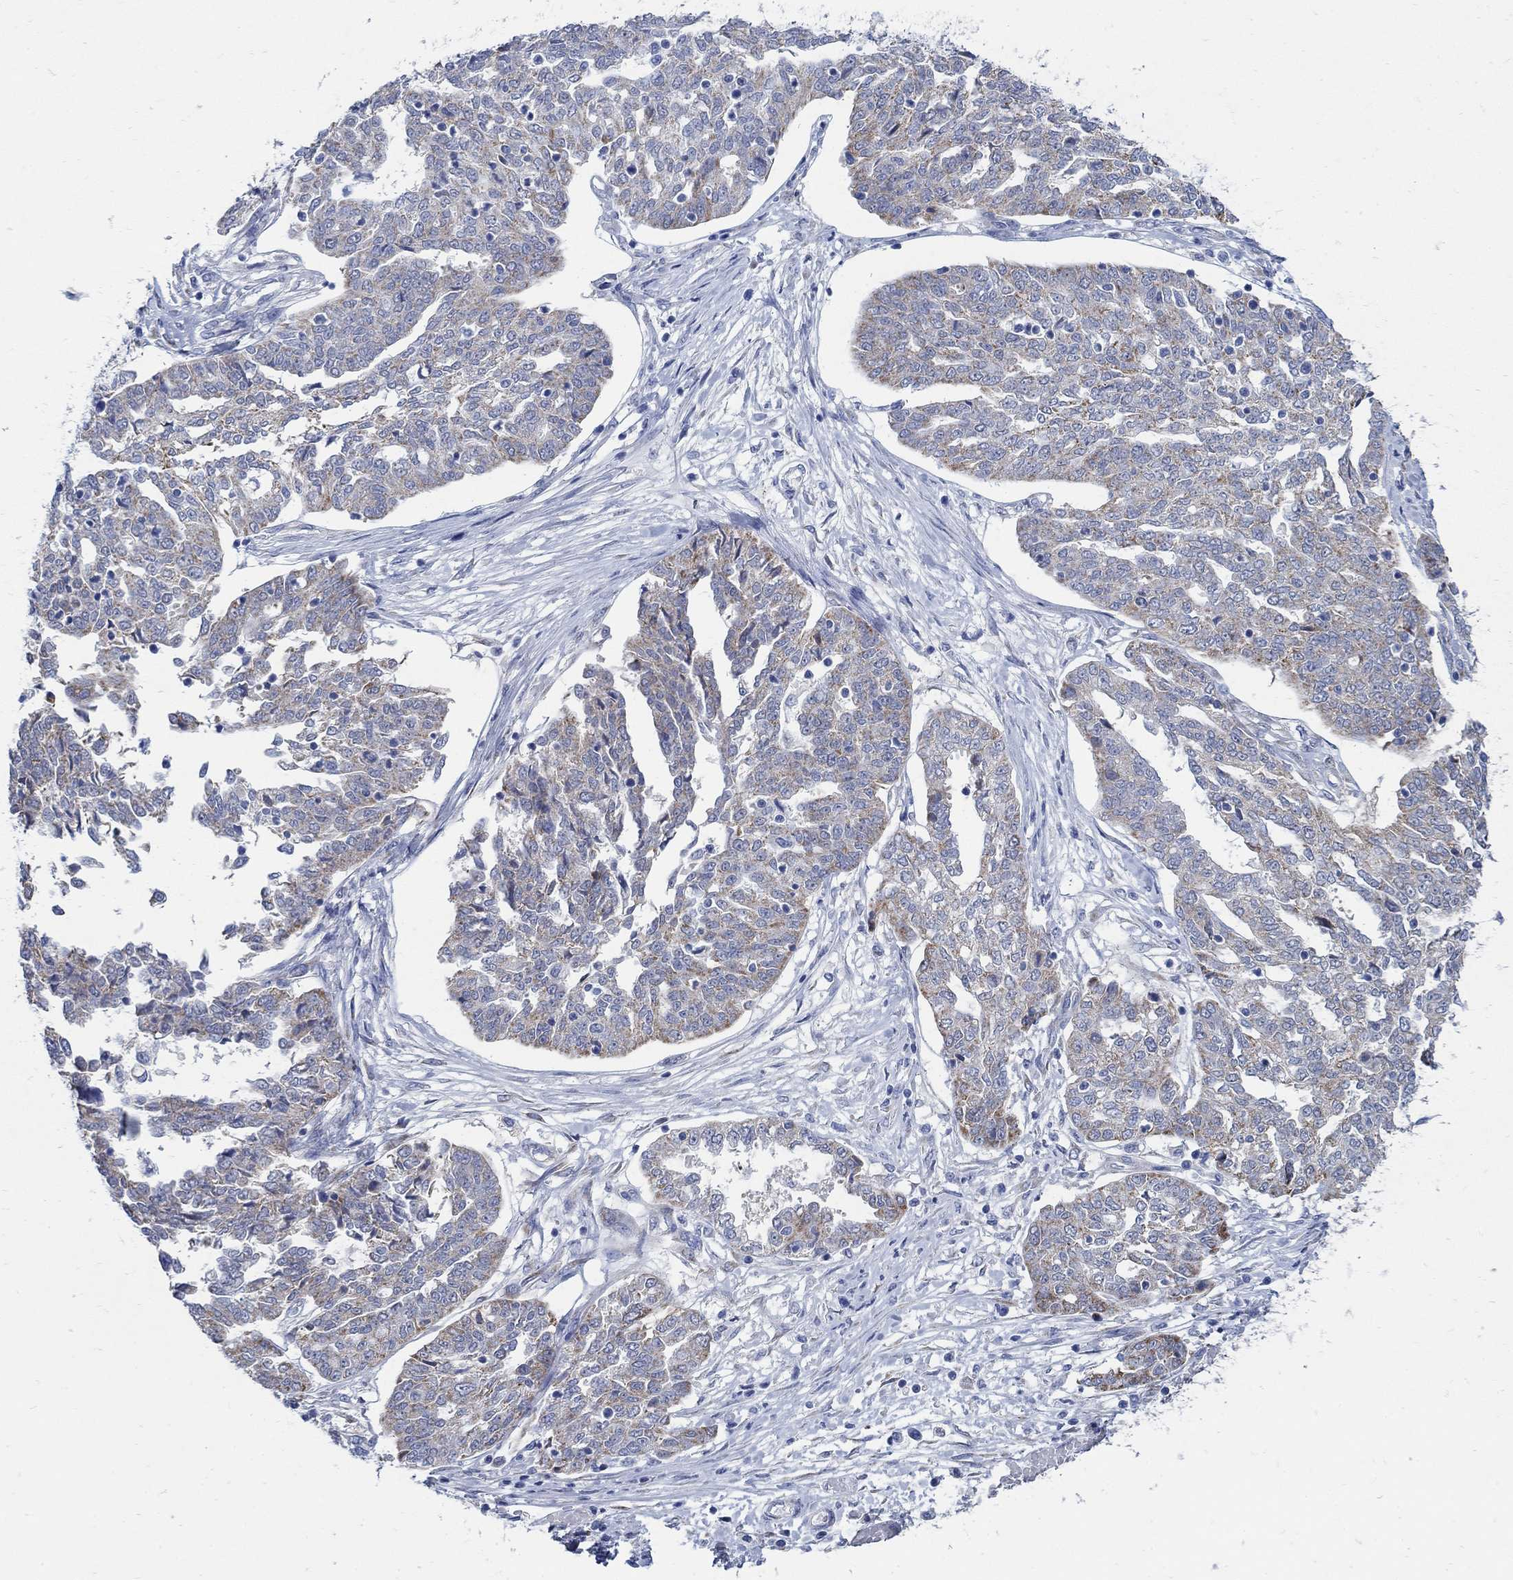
{"staining": {"intensity": "moderate", "quantity": "<25%", "location": "cytoplasmic/membranous"}, "tissue": "ovarian cancer", "cell_type": "Tumor cells", "image_type": "cancer", "snomed": [{"axis": "morphology", "description": "Cystadenocarcinoma, serous, NOS"}, {"axis": "topography", "description": "Ovary"}], "caption": "Immunohistochemistry (IHC) histopathology image of serous cystadenocarcinoma (ovarian) stained for a protein (brown), which demonstrates low levels of moderate cytoplasmic/membranous positivity in about <25% of tumor cells.", "gene": "ZDHHC14", "patient": {"sex": "female", "age": 67}}